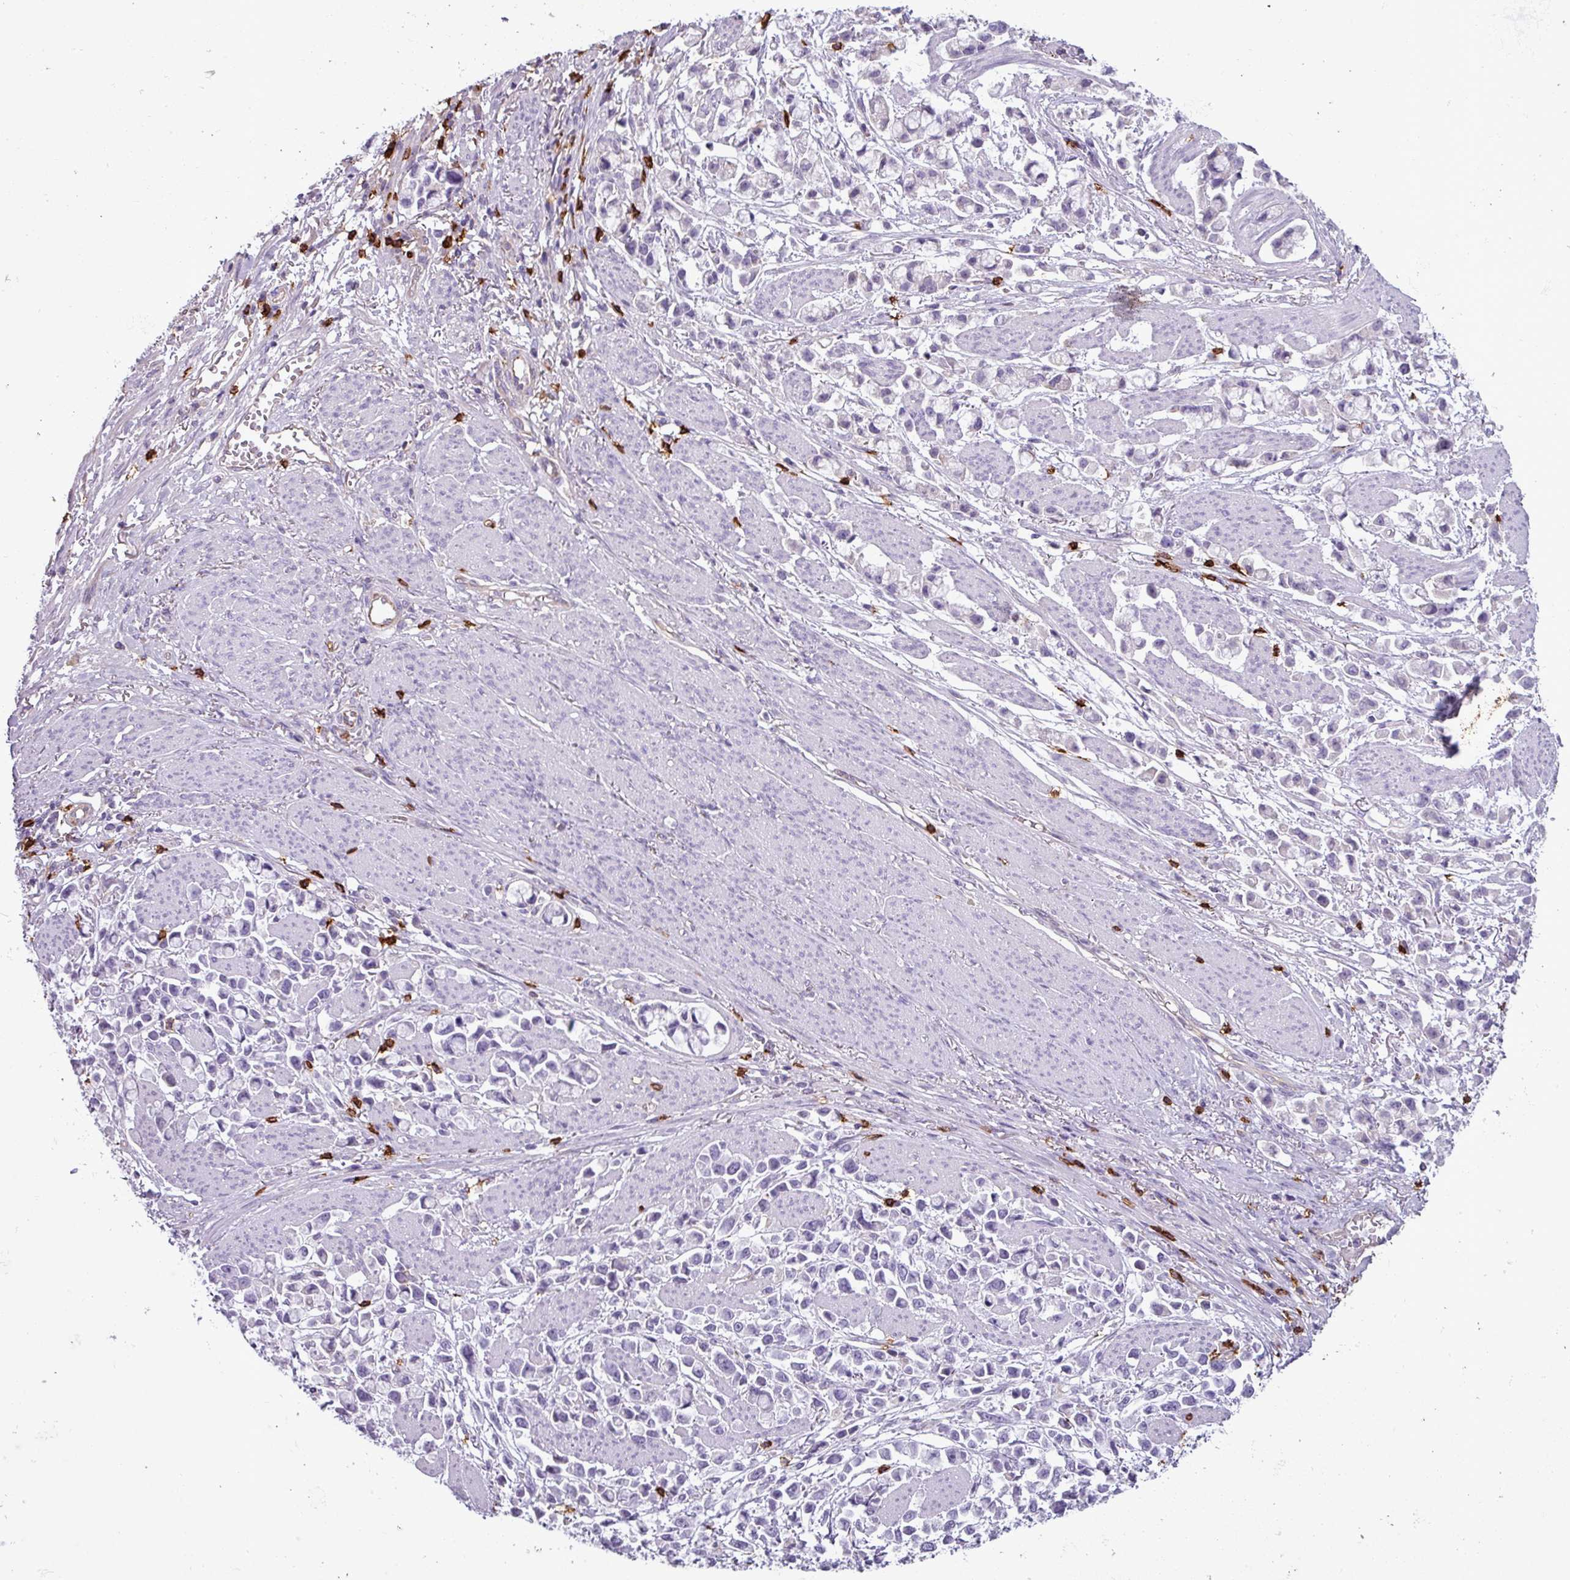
{"staining": {"intensity": "negative", "quantity": "none", "location": "none"}, "tissue": "stomach cancer", "cell_type": "Tumor cells", "image_type": "cancer", "snomed": [{"axis": "morphology", "description": "Adenocarcinoma, NOS"}, {"axis": "topography", "description": "Stomach"}], "caption": "Tumor cells are negative for brown protein staining in stomach cancer.", "gene": "CD8A", "patient": {"sex": "female", "age": 81}}